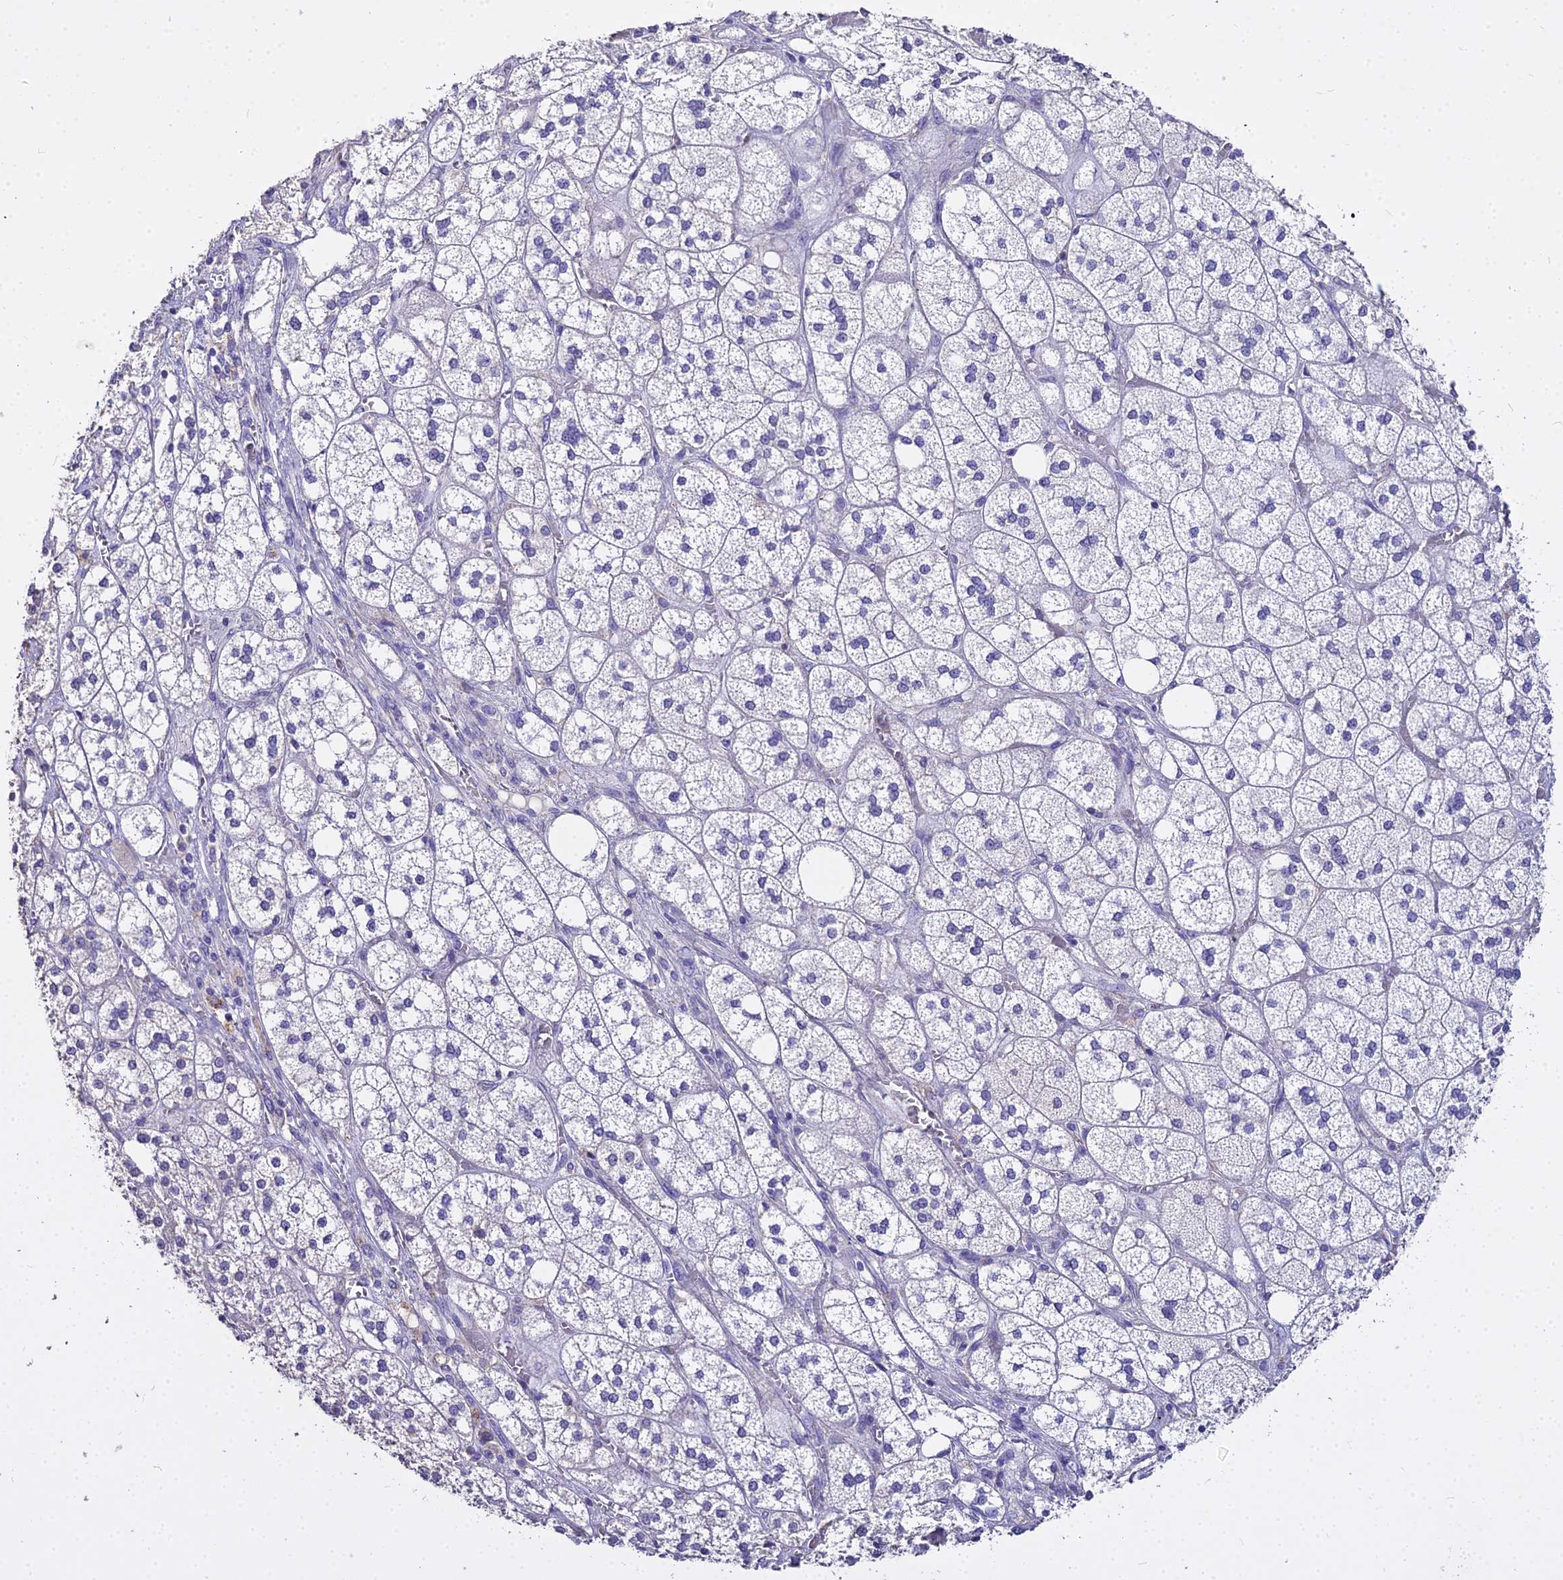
{"staining": {"intensity": "negative", "quantity": "none", "location": "none"}, "tissue": "adrenal gland", "cell_type": "Glandular cells", "image_type": "normal", "snomed": [{"axis": "morphology", "description": "Normal tissue, NOS"}, {"axis": "topography", "description": "Adrenal gland"}], "caption": "DAB immunohistochemical staining of benign human adrenal gland shows no significant staining in glandular cells. (DAB immunohistochemistry (IHC), high magnification).", "gene": "GLYAT", "patient": {"sex": "male", "age": 61}}